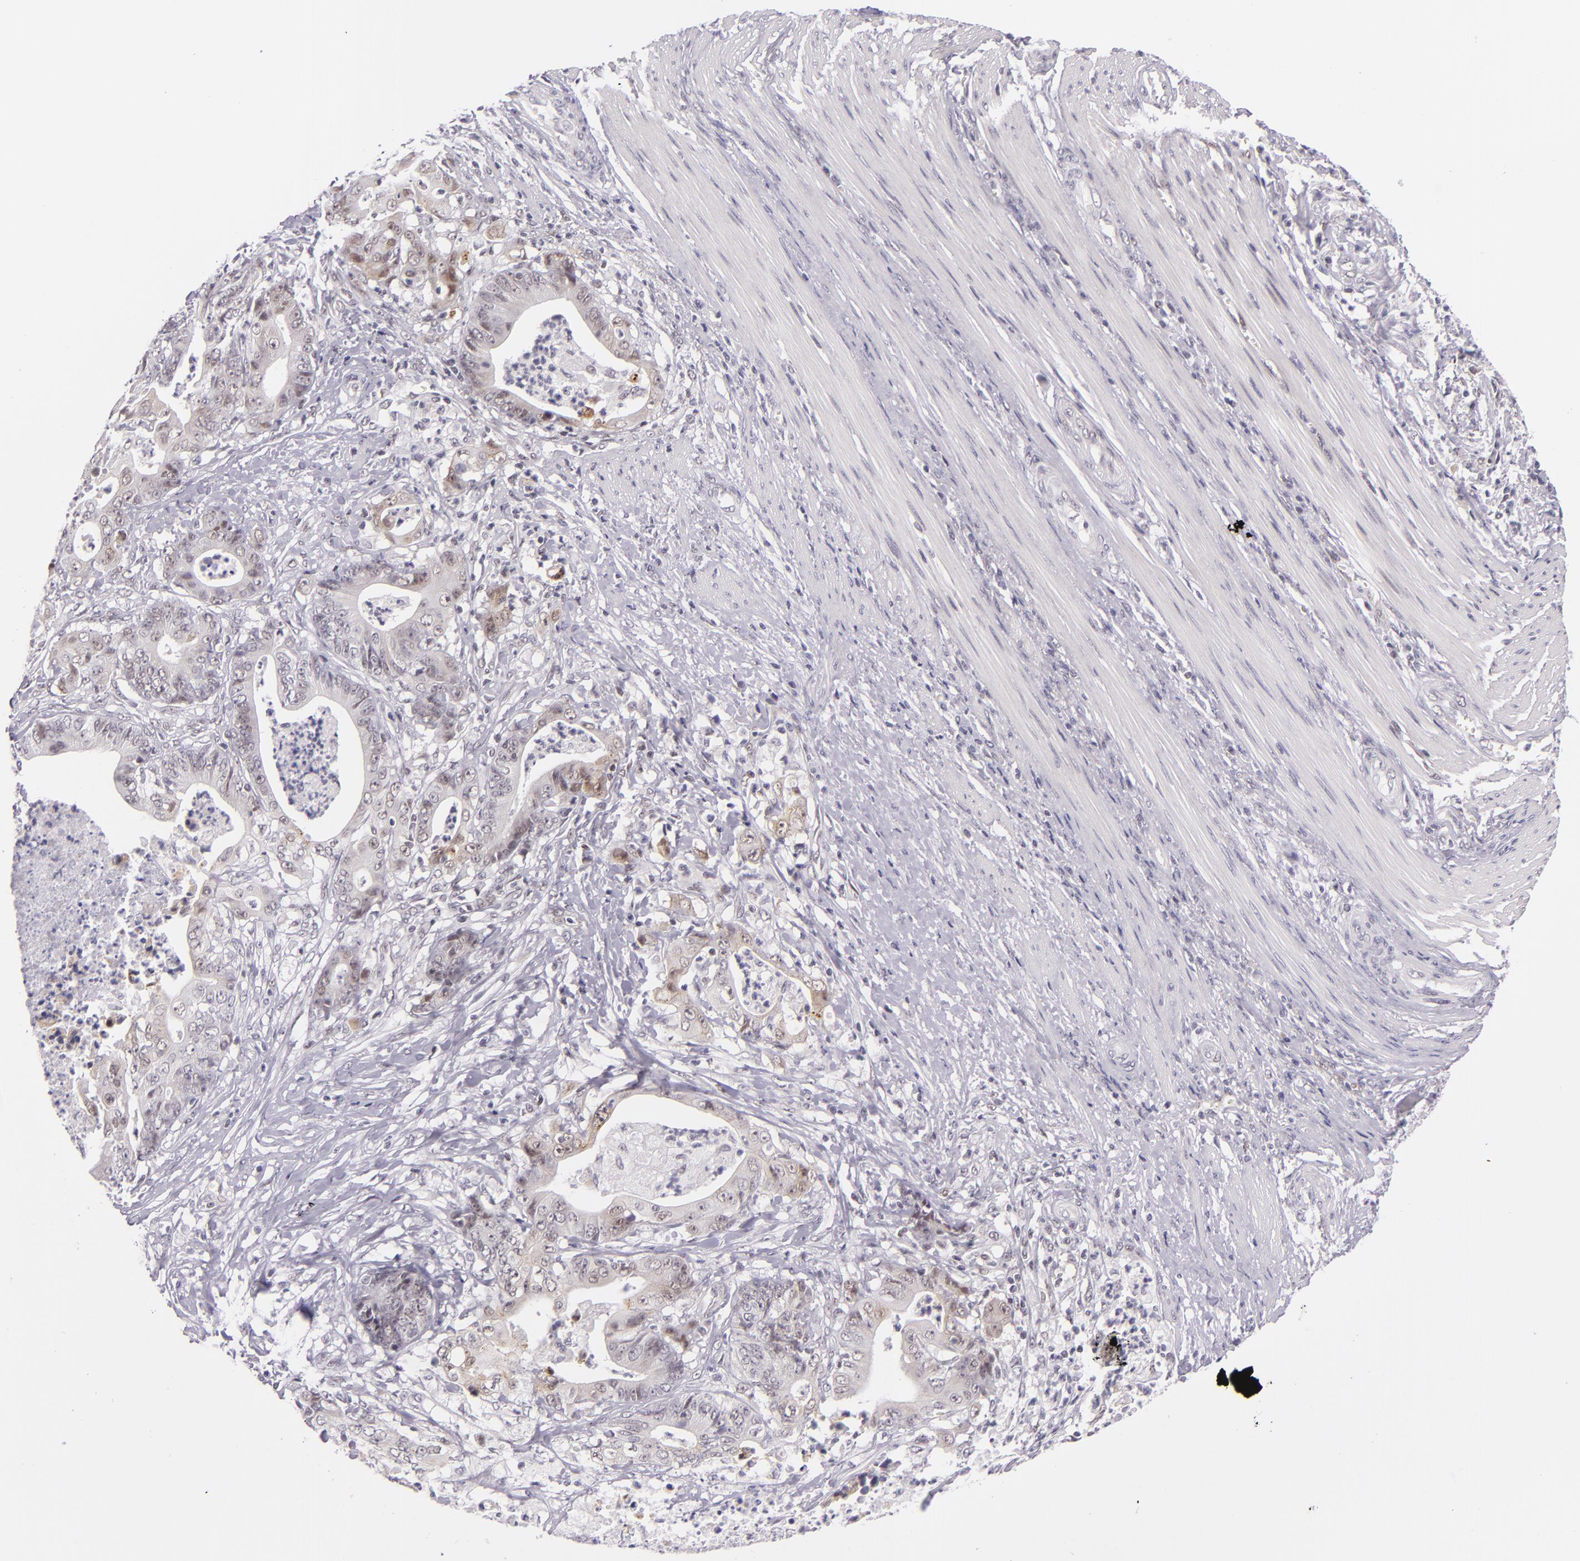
{"staining": {"intensity": "weak", "quantity": "<25%", "location": "nuclear"}, "tissue": "stomach cancer", "cell_type": "Tumor cells", "image_type": "cancer", "snomed": [{"axis": "morphology", "description": "Adenocarcinoma, NOS"}, {"axis": "topography", "description": "Stomach, lower"}], "caption": "High power microscopy photomicrograph of an IHC micrograph of stomach cancer (adenocarcinoma), revealing no significant expression in tumor cells. Brightfield microscopy of immunohistochemistry stained with DAB (3,3'-diaminobenzidine) (brown) and hematoxylin (blue), captured at high magnification.", "gene": "BCL3", "patient": {"sex": "female", "age": 86}}